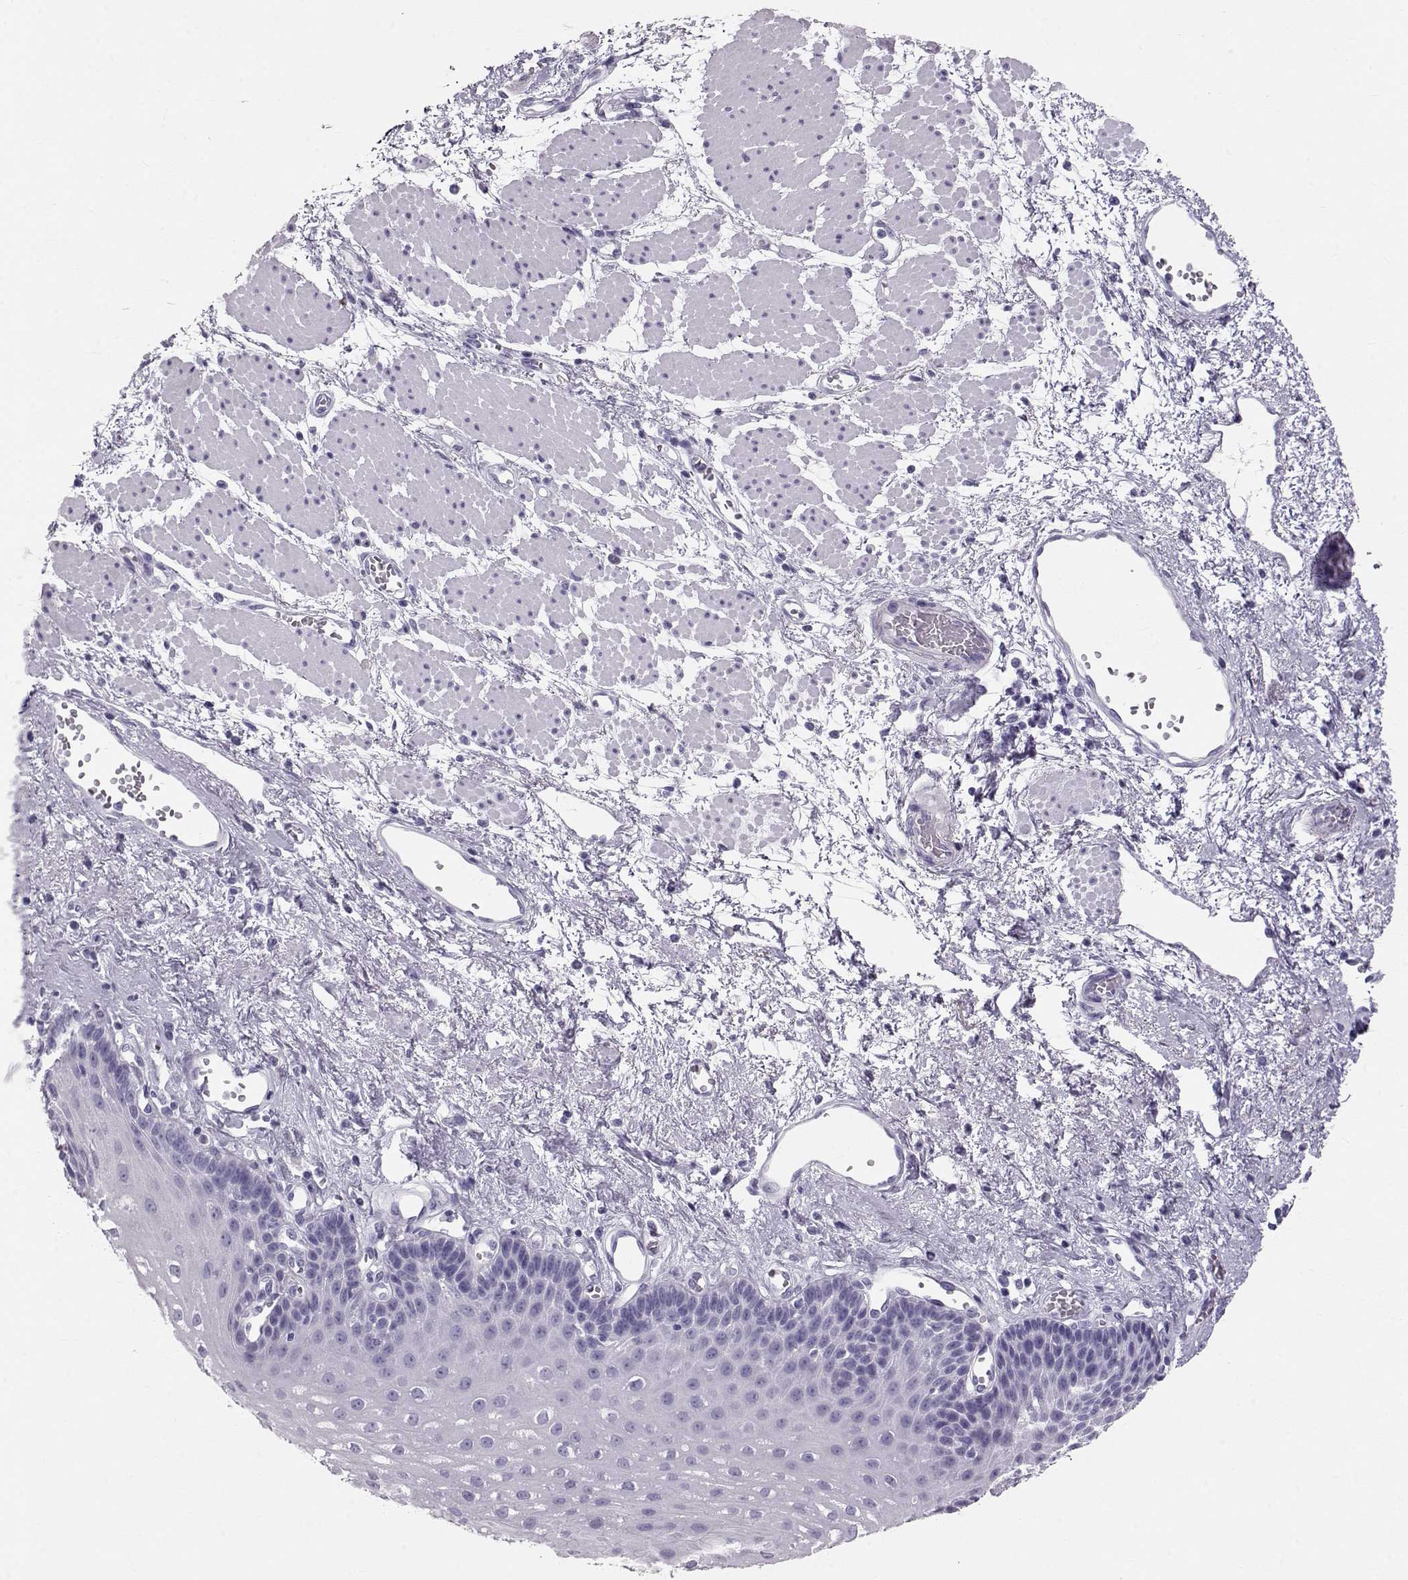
{"staining": {"intensity": "negative", "quantity": "none", "location": "none"}, "tissue": "esophagus", "cell_type": "Squamous epithelial cells", "image_type": "normal", "snomed": [{"axis": "morphology", "description": "Normal tissue, NOS"}, {"axis": "topography", "description": "Esophagus"}], "caption": "Immunohistochemical staining of benign human esophagus reveals no significant expression in squamous epithelial cells. (DAB immunohistochemistry, high magnification).", "gene": "RD3", "patient": {"sex": "female", "age": 62}}